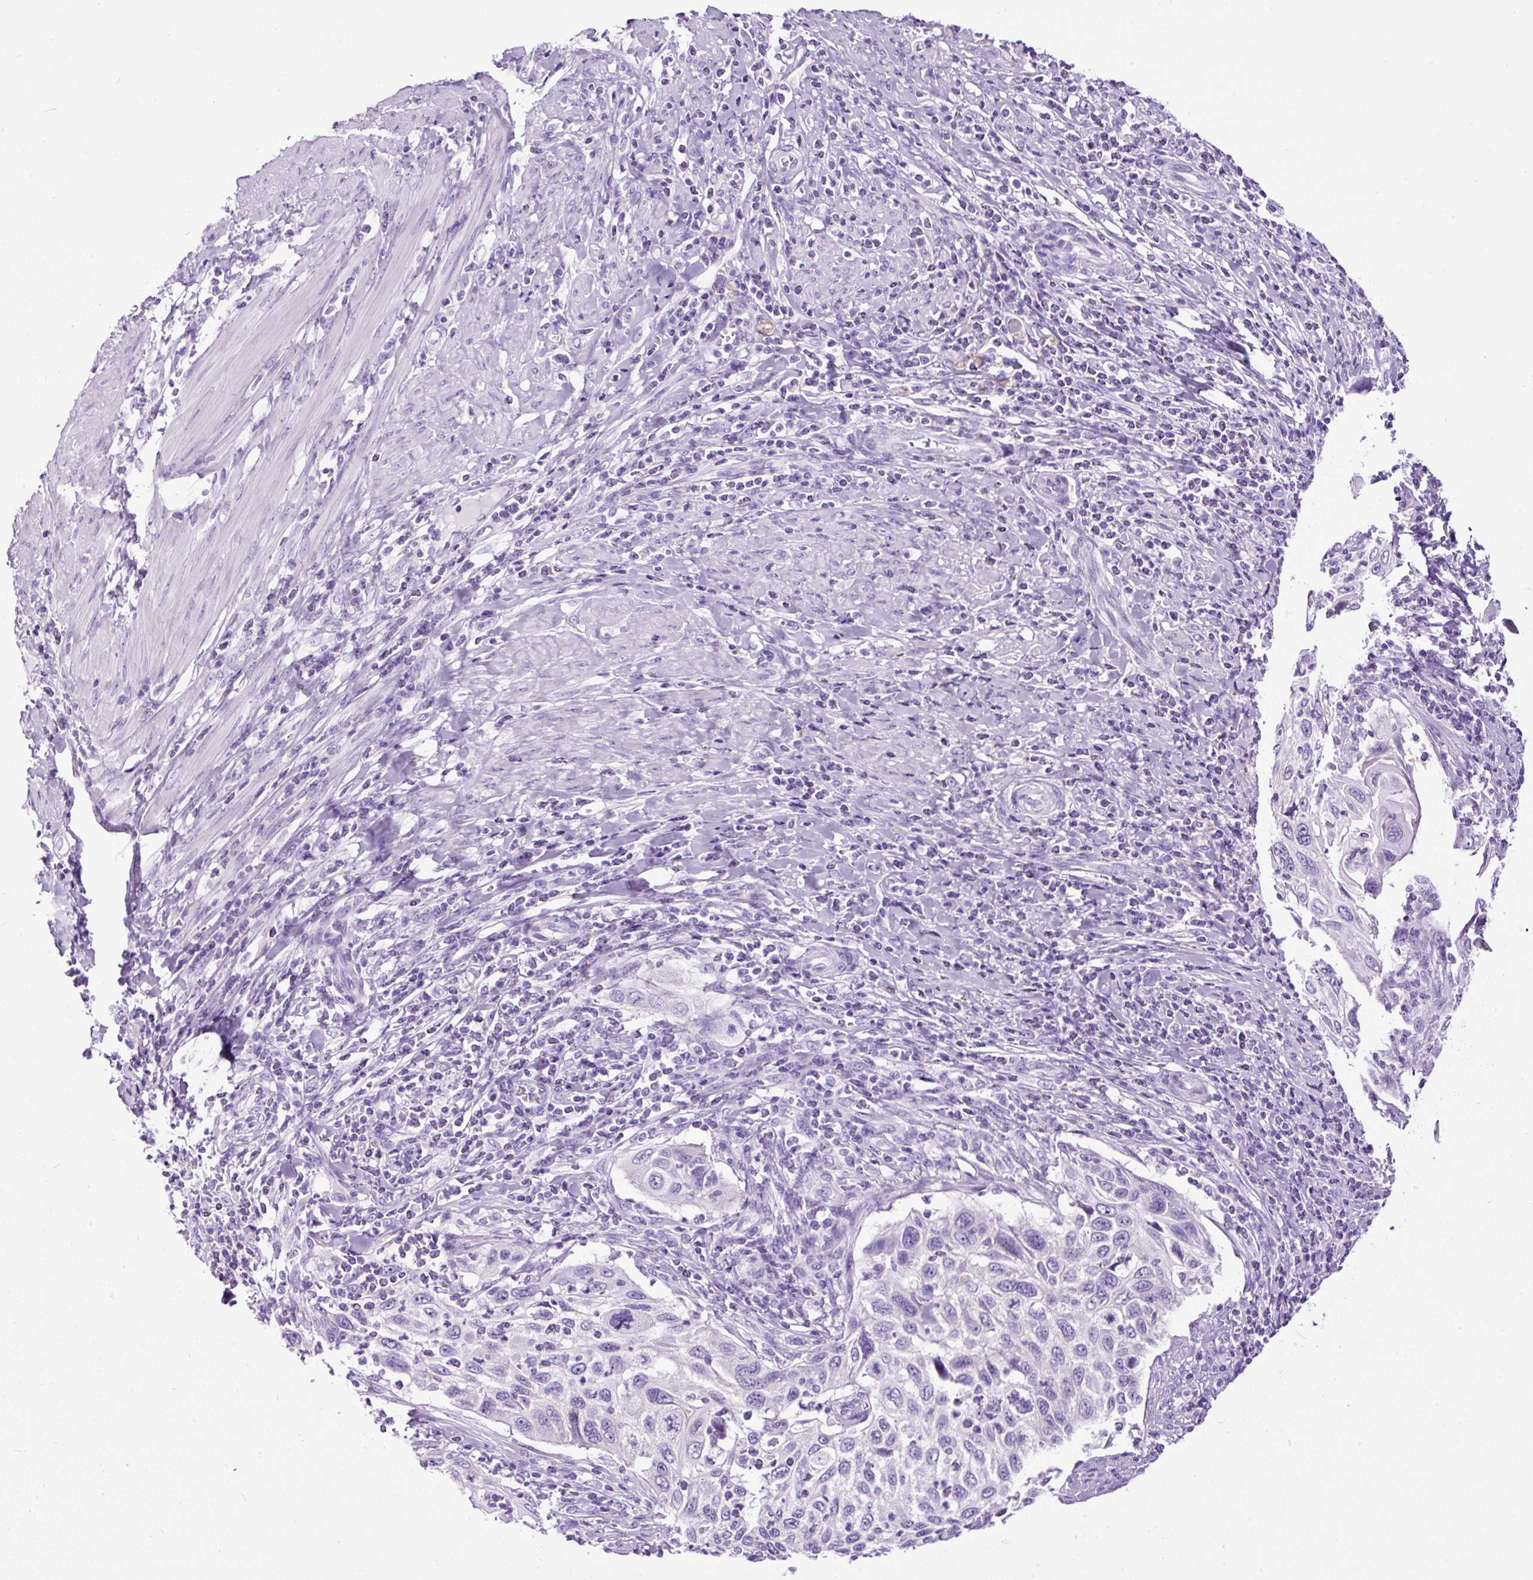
{"staining": {"intensity": "negative", "quantity": "none", "location": "none"}, "tissue": "cervical cancer", "cell_type": "Tumor cells", "image_type": "cancer", "snomed": [{"axis": "morphology", "description": "Squamous cell carcinoma, NOS"}, {"axis": "topography", "description": "Cervix"}], "caption": "This histopathology image is of squamous cell carcinoma (cervical) stained with immunohistochemistry to label a protein in brown with the nuclei are counter-stained blue. There is no expression in tumor cells.", "gene": "PDIA2", "patient": {"sex": "female", "age": 70}}